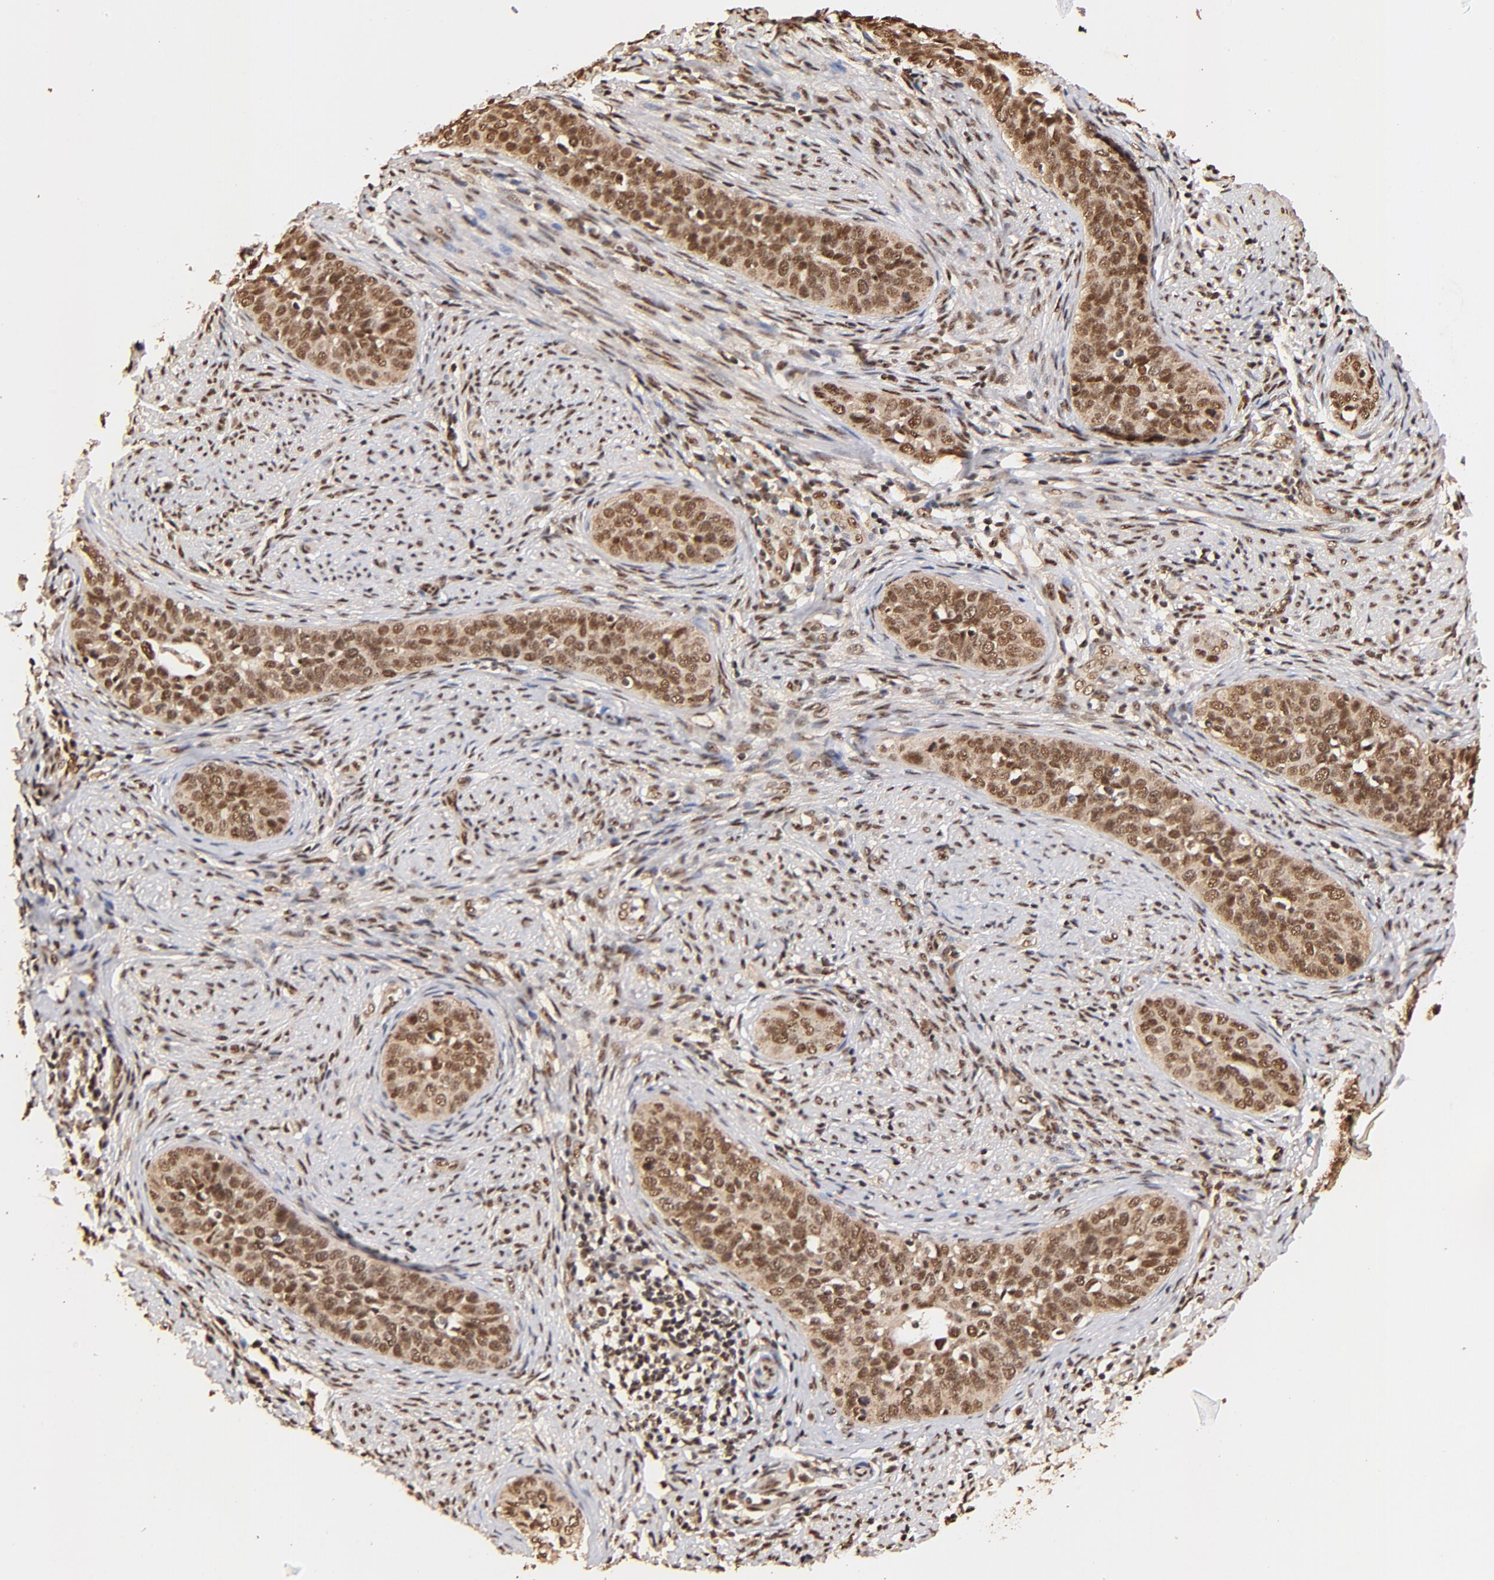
{"staining": {"intensity": "strong", "quantity": ">75%", "location": "cytoplasmic/membranous,nuclear"}, "tissue": "cervical cancer", "cell_type": "Tumor cells", "image_type": "cancer", "snomed": [{"axis": "morphology", "description": "Squamous cell carcinoma, NOS"}, {"axis": "topography", "description": "Cervix"}], "caption": "Strong cytoplasmic/membranous and nuclear expression is appreciated in about >75% of tumor cells in cervical cancer.", "gene": "MED12", "patient": {"sex": "female", "age": 31}}